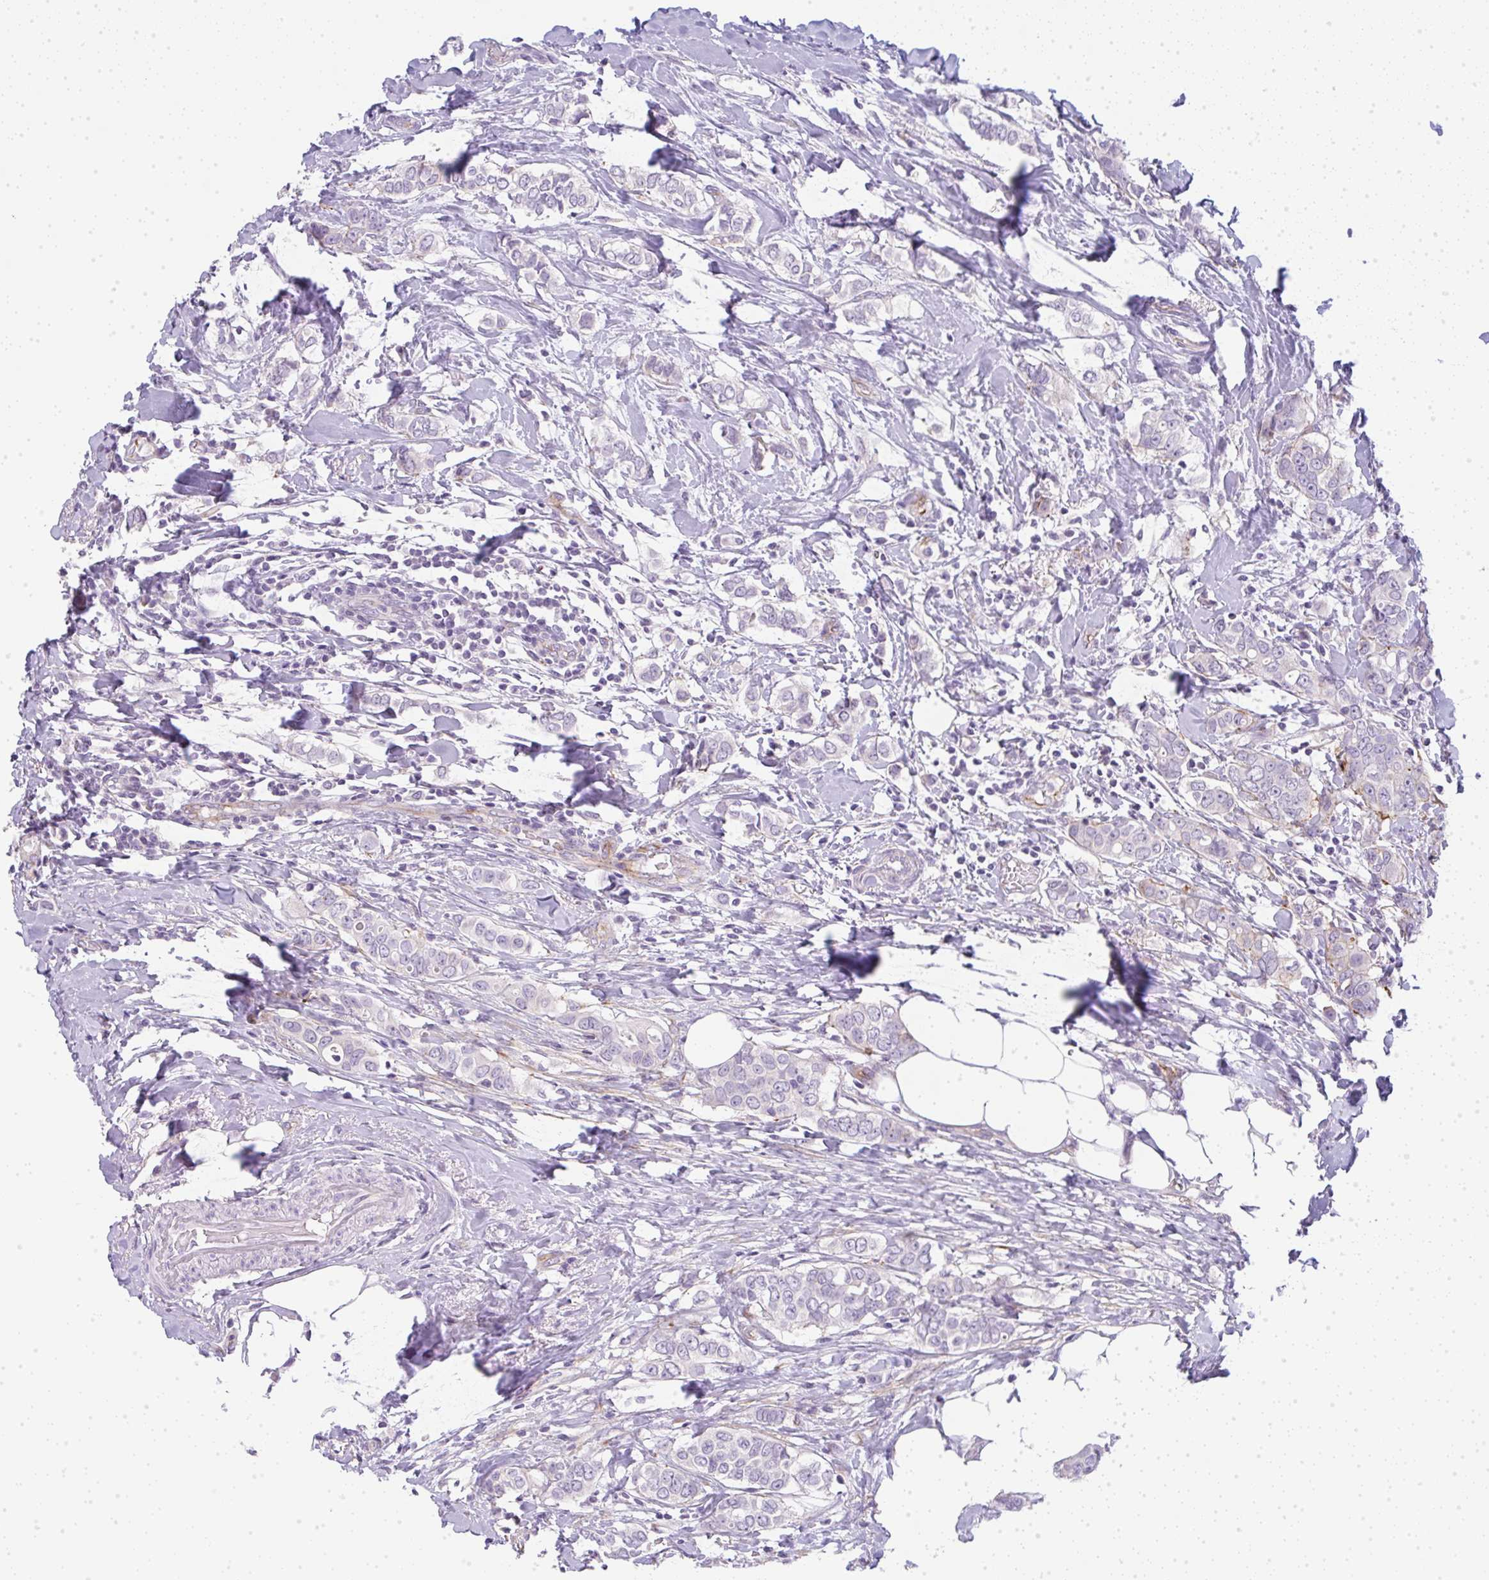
{"staining": {"intensity": "negative", "quantity": "none", "location": "none"}, "tissue": "breast cancer", "cell_type": "Tumor cells", "image_type": "cancer", "snomed": [{"axis": "morphology", "description": "Lobular carcinoma"}, {"axis": "topography", "description": "Breast"}], "caption": "DAB (3,3'-diaminobenzidine) immunohistochemical staining of human breast lobular carcinoma reveals no significant expression in tumor cells.", "gene": "LPAR4", "patient": {"sex": "female", "age": 51}}